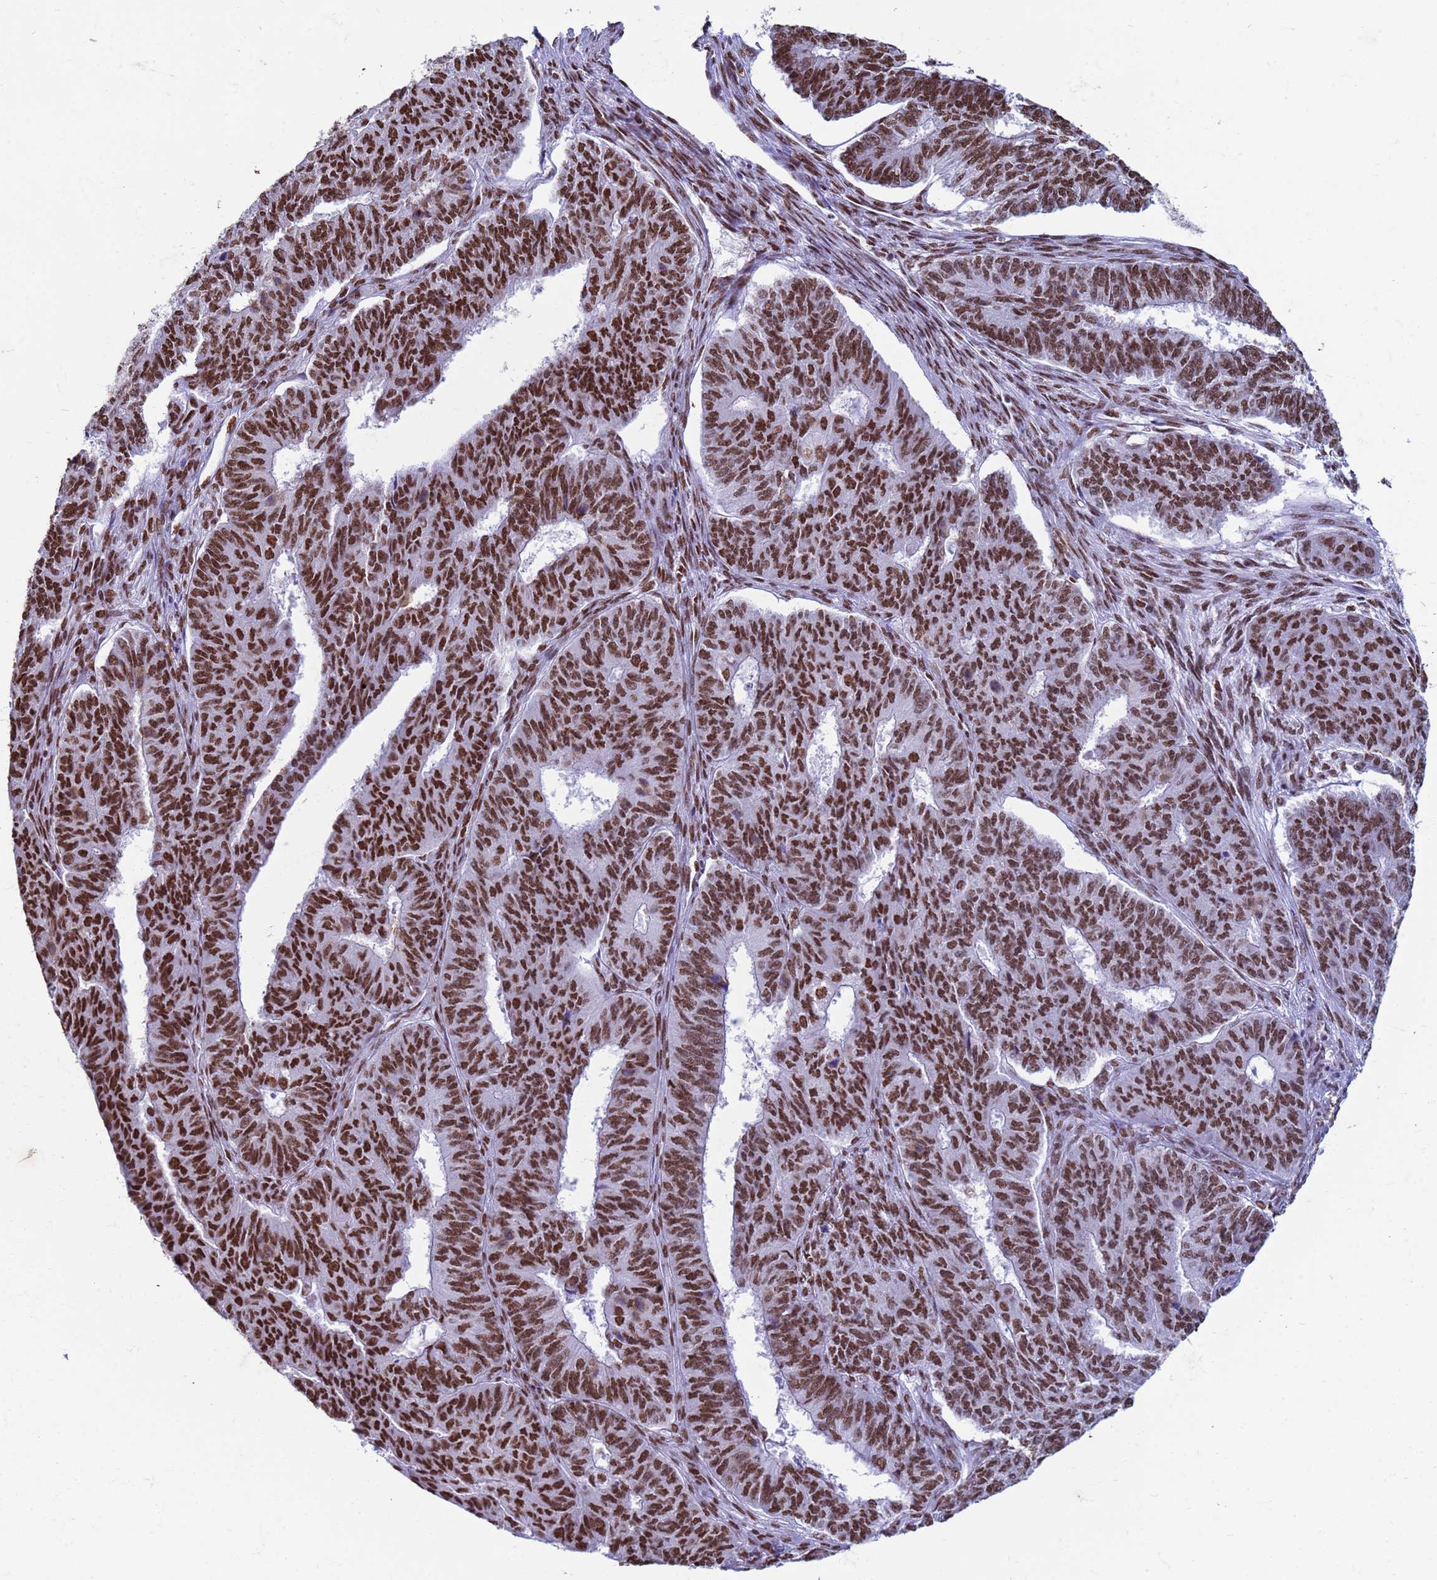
{"staining": {"intensity": "strong", "quantity": ">75%", "location": "nuclear"}, "tissue": "endometrial cancer", "cell_type": "Tumor cells", "image_type": "cancer", "snomed": [{"axis": "morphology", "description": "Adenocarcinoma, NOS"}, {"axis": "topography", "description": "Endometrium"}], "caption": "IHC micrograph of neoplastic tissue: human adenocarcinoma (endometrial) stained using IHC exhibits high levels of strong protein expression localized specifically in the nuclear of tumor cells, appearing as a nuclear brown color.", "gene": "FAM170B", "patient": {"sex": "female", "age": 32}}